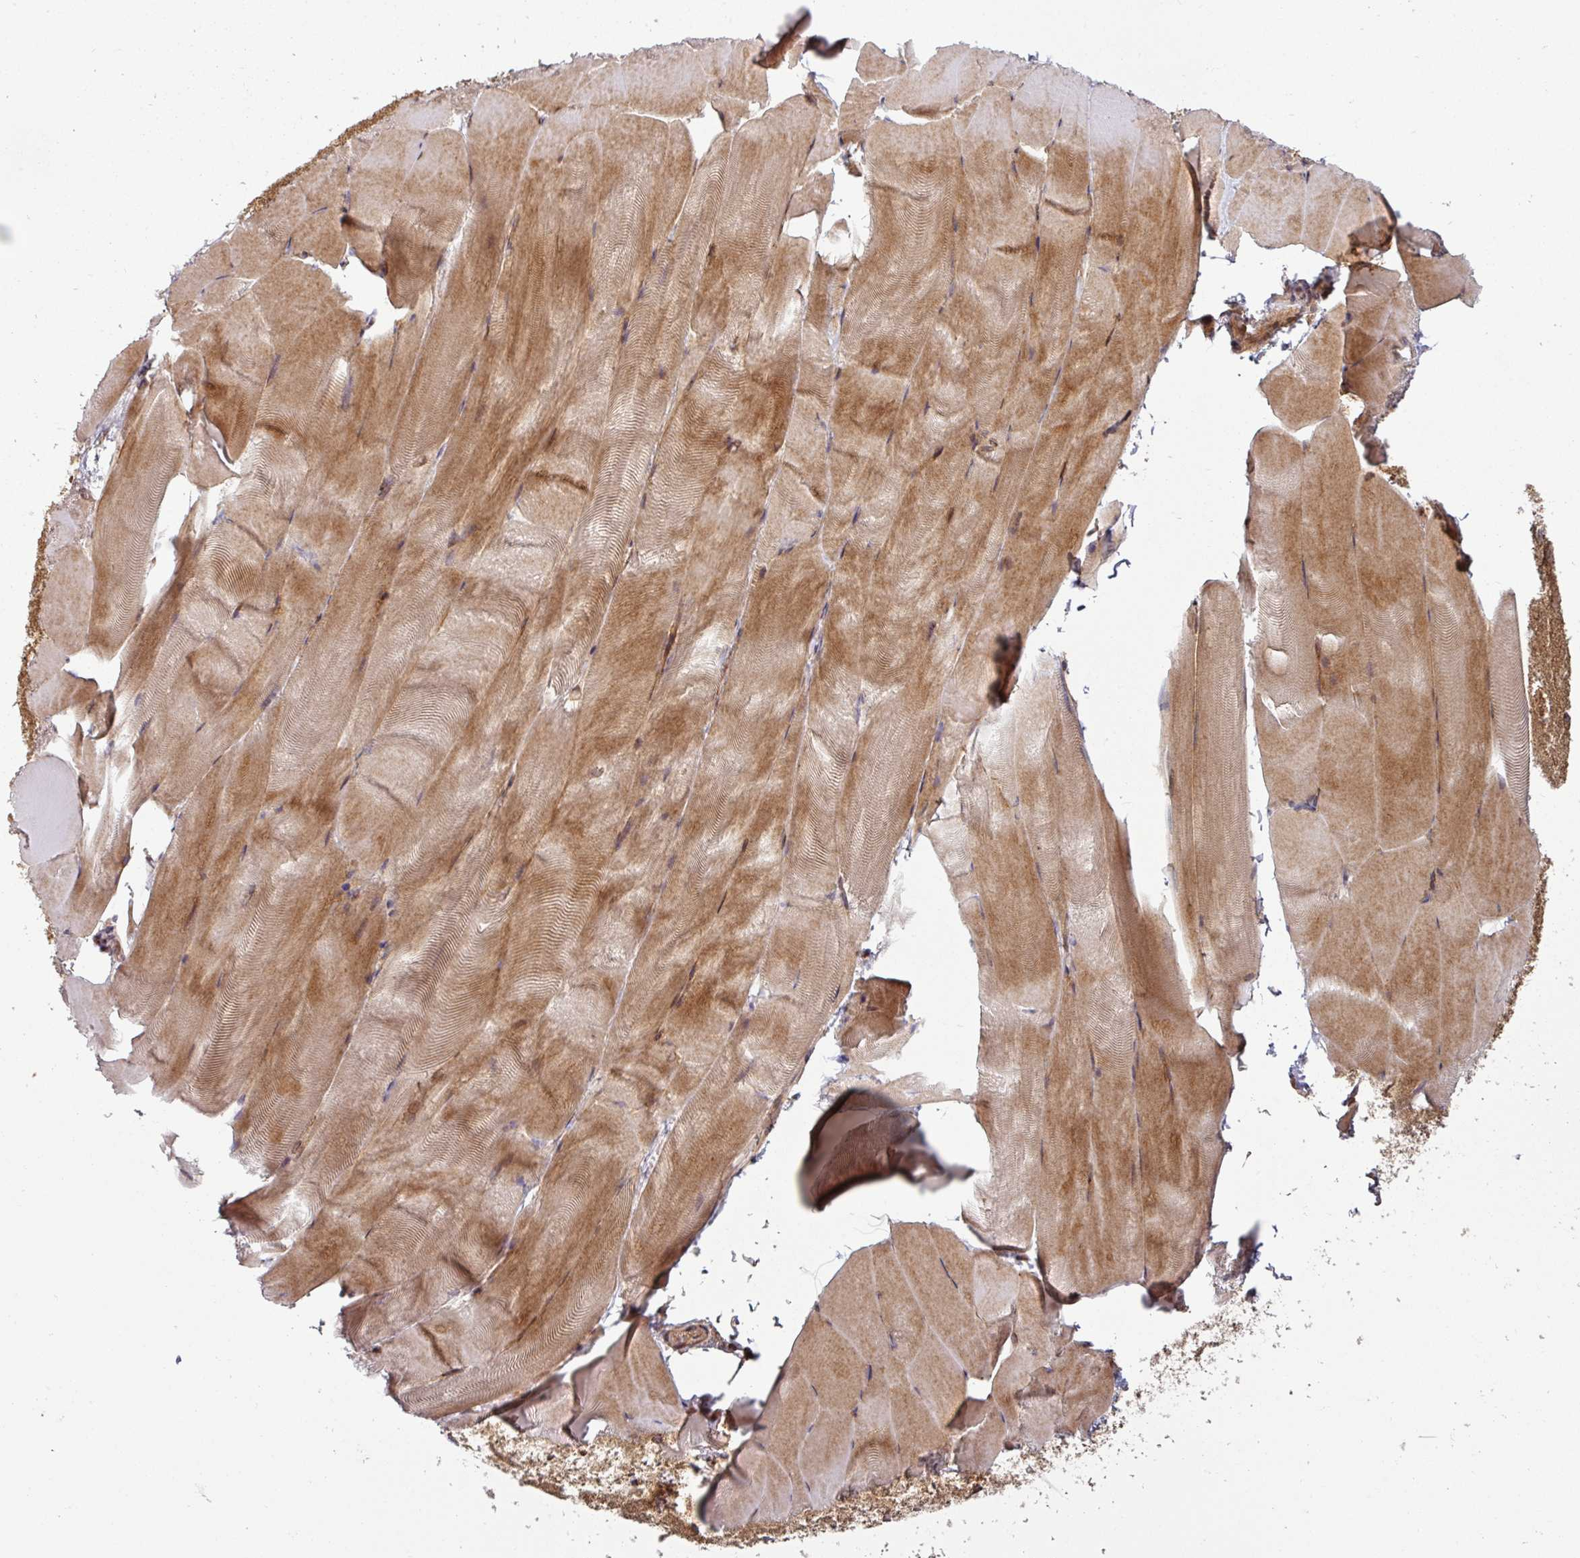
{"staining": {"intensity": "moderate", "quantity": ">75%", "location": "cytoplasmic/membranous"}, "tissue": "skeletal muscle", "cell_type": "Myocytes", "image_type": "normal", "snomed": [{"axis": "morphology", "description": "Normal tissue, NOS"}, {"axis": "topography", "description": "Skeletal muscle"}], "caption": "IHC staining of unremarkable skeletal muscle, which demonstrates medium levels of moderate cytoplasmic/membranous positivity in about >75% of myocytes indicating moderate cytoplasmic/membranous protein staining. The staining was performed using DAB (3,3'-diaminobenzidine) (brown) for protein detection and nuclei were counterstained in hematoxylin (blue).", "gene": "RAB5A", "patient": {"sex": "female", "age": 64}}